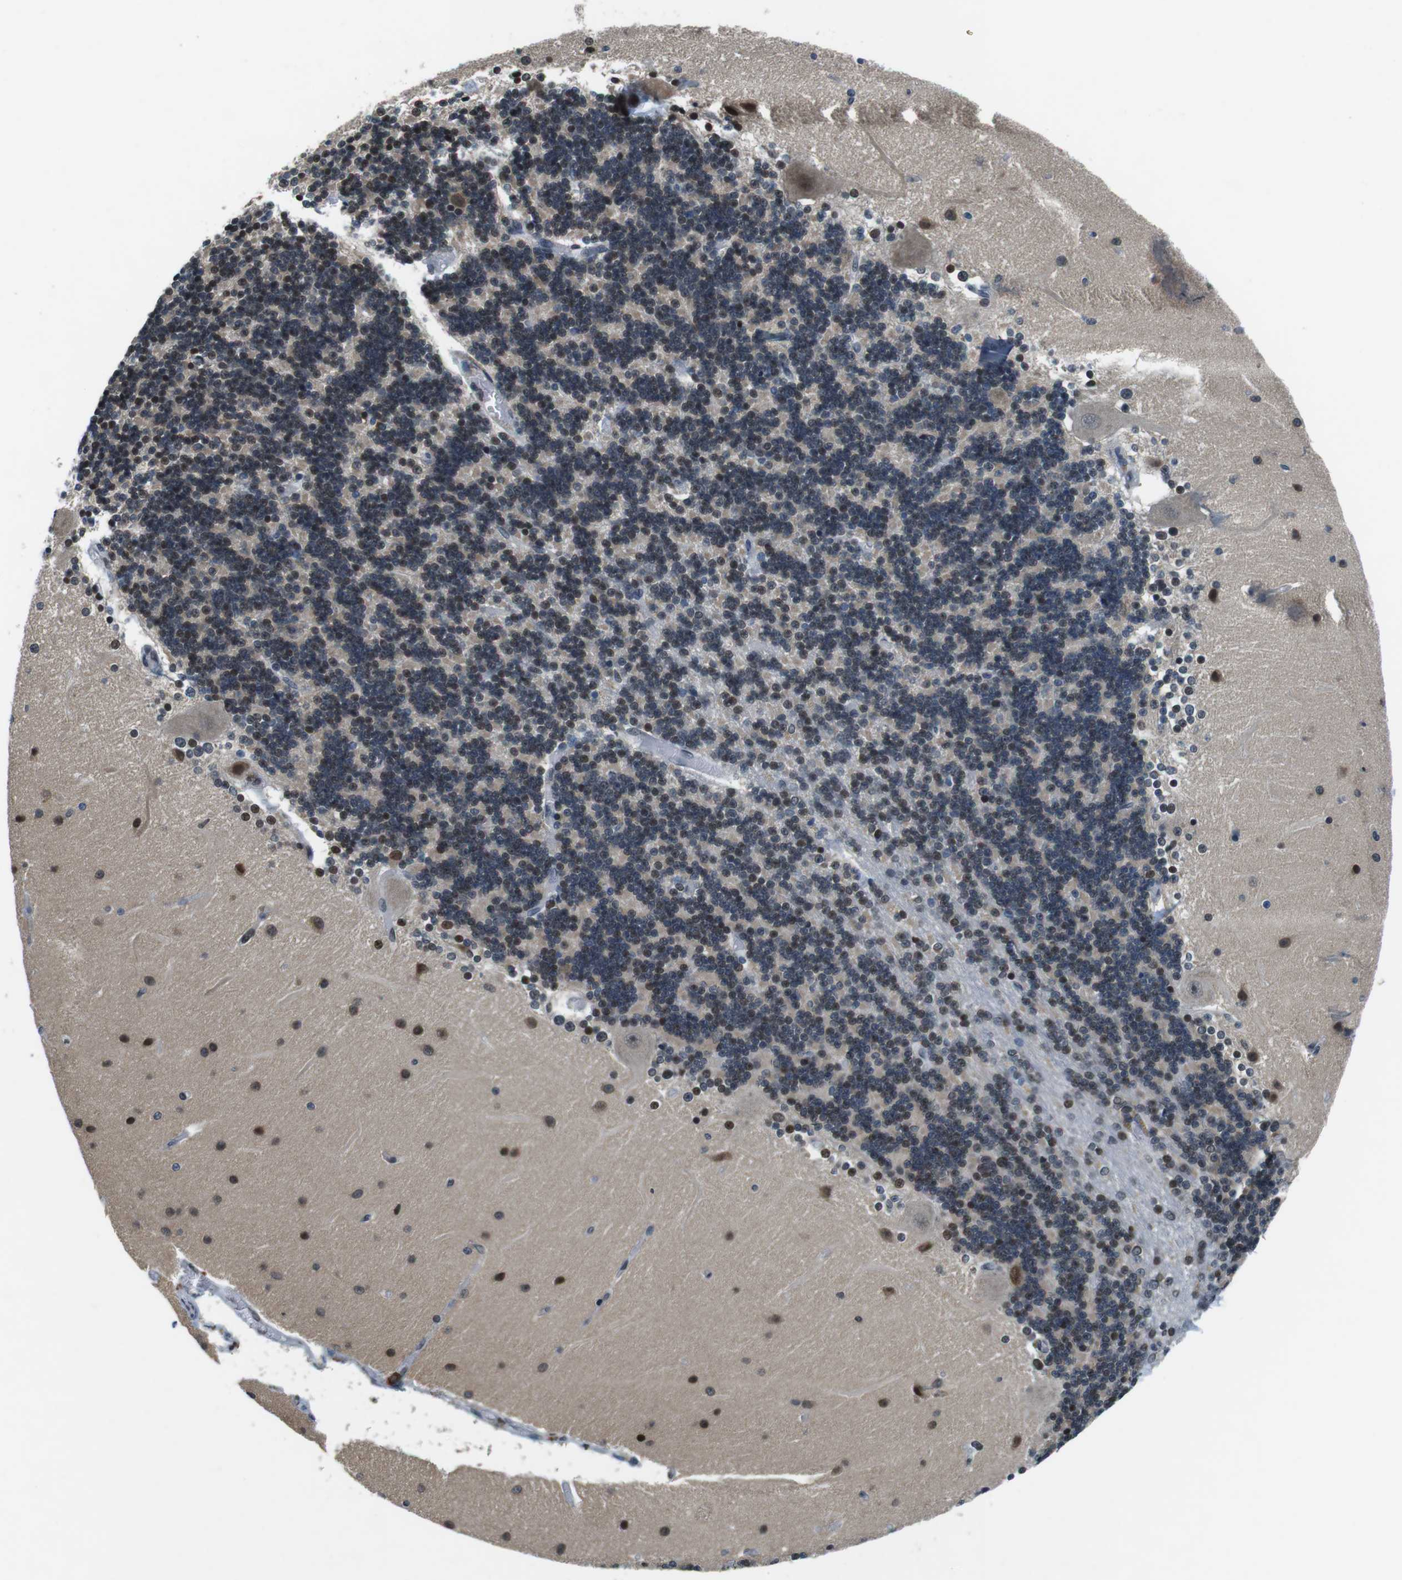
{"staining": {"intensity": "moderate", "quantity": "25%-75%", "location": "nuclear"}, "tissue": "cerebellum", "cell_type": "Cells in granular layer", "image_type": "normal", "snomed": [{"axis": "morphology", "description": "Normal tissue, NOS"}, {"axis": "topography", "description": "Cerebellum"}], "caption": "Immunohistochemistry photomicrograph of benign cerebellum: human cerebellum stained using immunohistochemistry (IHC) shows medium levels of moderate protein expression localized specifically in the nuclear of cells in granular layer, appearing as a nuclear brown color.", "gene": "NEK4", "patient": {"sex": "female", "age": 54}}